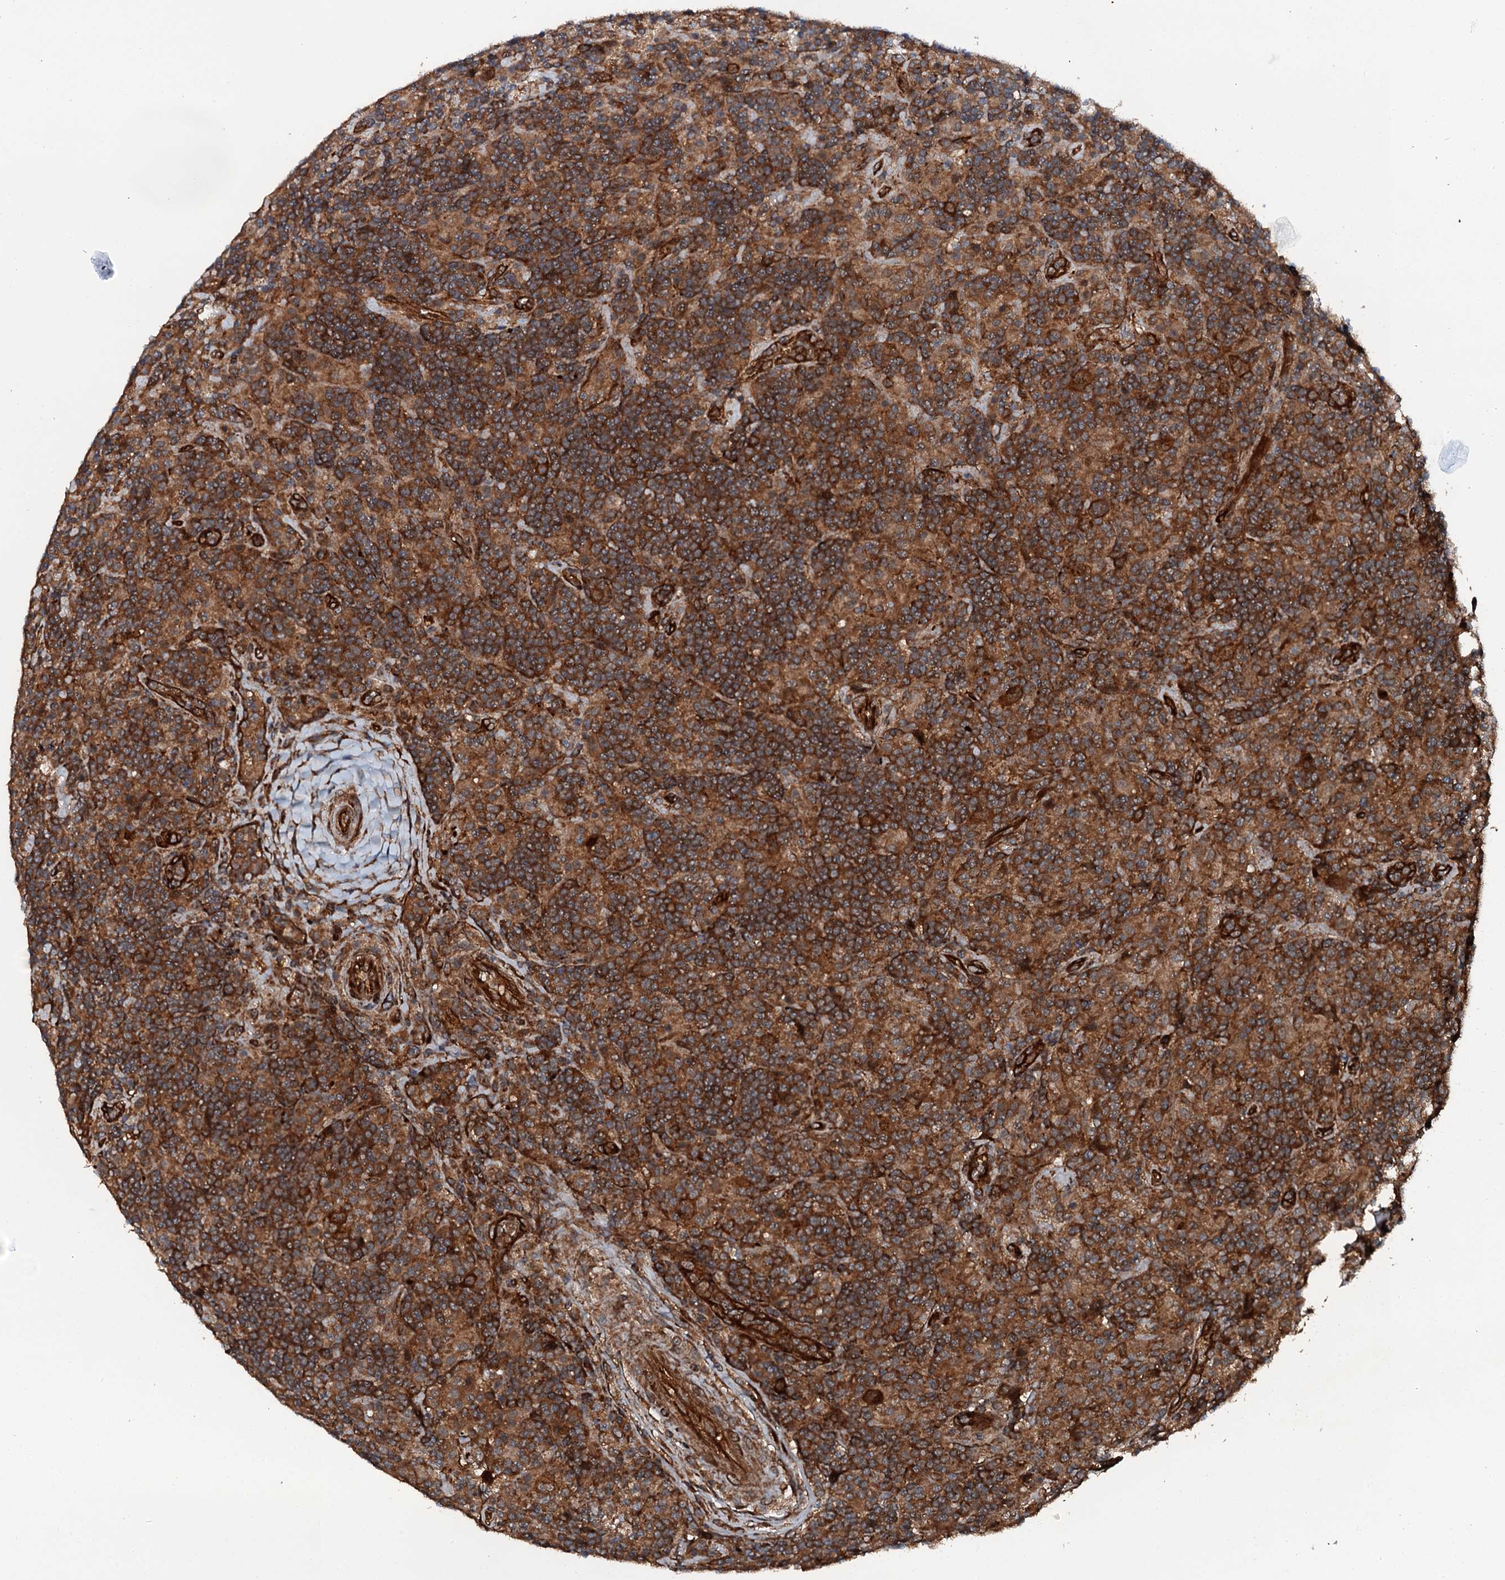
{"staining": {"intensity": "moderate", "quantity": ">75%", "location": "cytoplasmic/membranous"}, "tissue": "lymphoma", "cell_type": "Tumor cells", "image_type": "cancer", "snomed": [{"axis": "morphology", "description": "Hodgkin's disease, NOS"}, {"axis": "topography", "description": "Lymph node"}], "caption": "Lymphoma tissue exhibits moderate cytoplasmic/membranous positivity in about >75% of tumor cells", "gene": "FLYWCH1", "patient": {"sex": "male", "age": 70}}